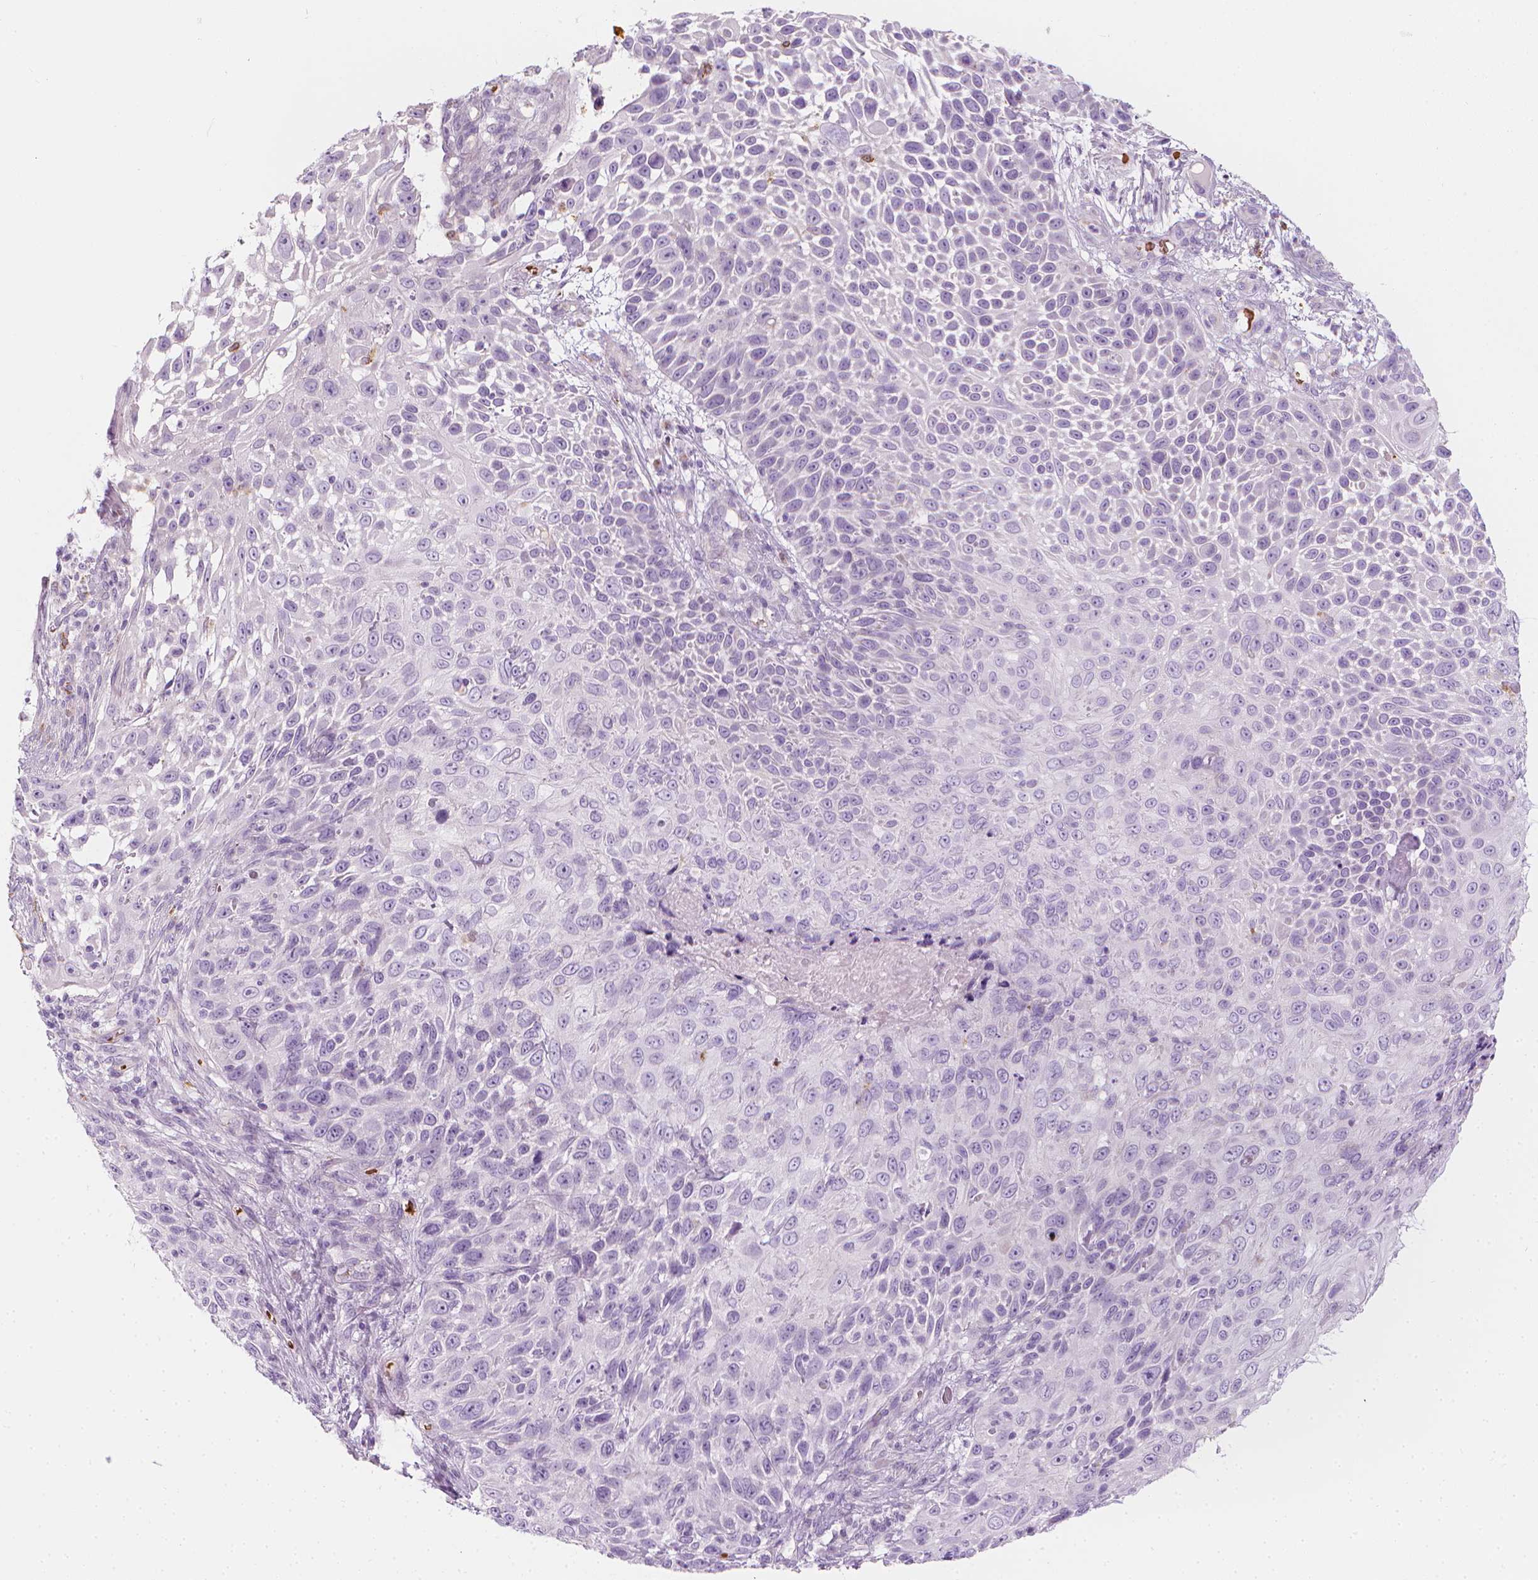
{"staining": {"intensity": "negative", "quantity": "none", "location": "none"}, "tissue": "skin cancer", "cell_type": "Tumor cells", "image_type": "cancer", "snomed": [{"axis": "morphology", "description": "Squamous cell carcinoma, NOS"}, {"axis": "topography", "description": "Skin"}], "caption": "Squamous cell carcinoma (skin) was stained to show a protein in brown. There is no significant expression in tumor cells.", "gene": "CES1", "patient": {"sex": "male", "age": 92}}